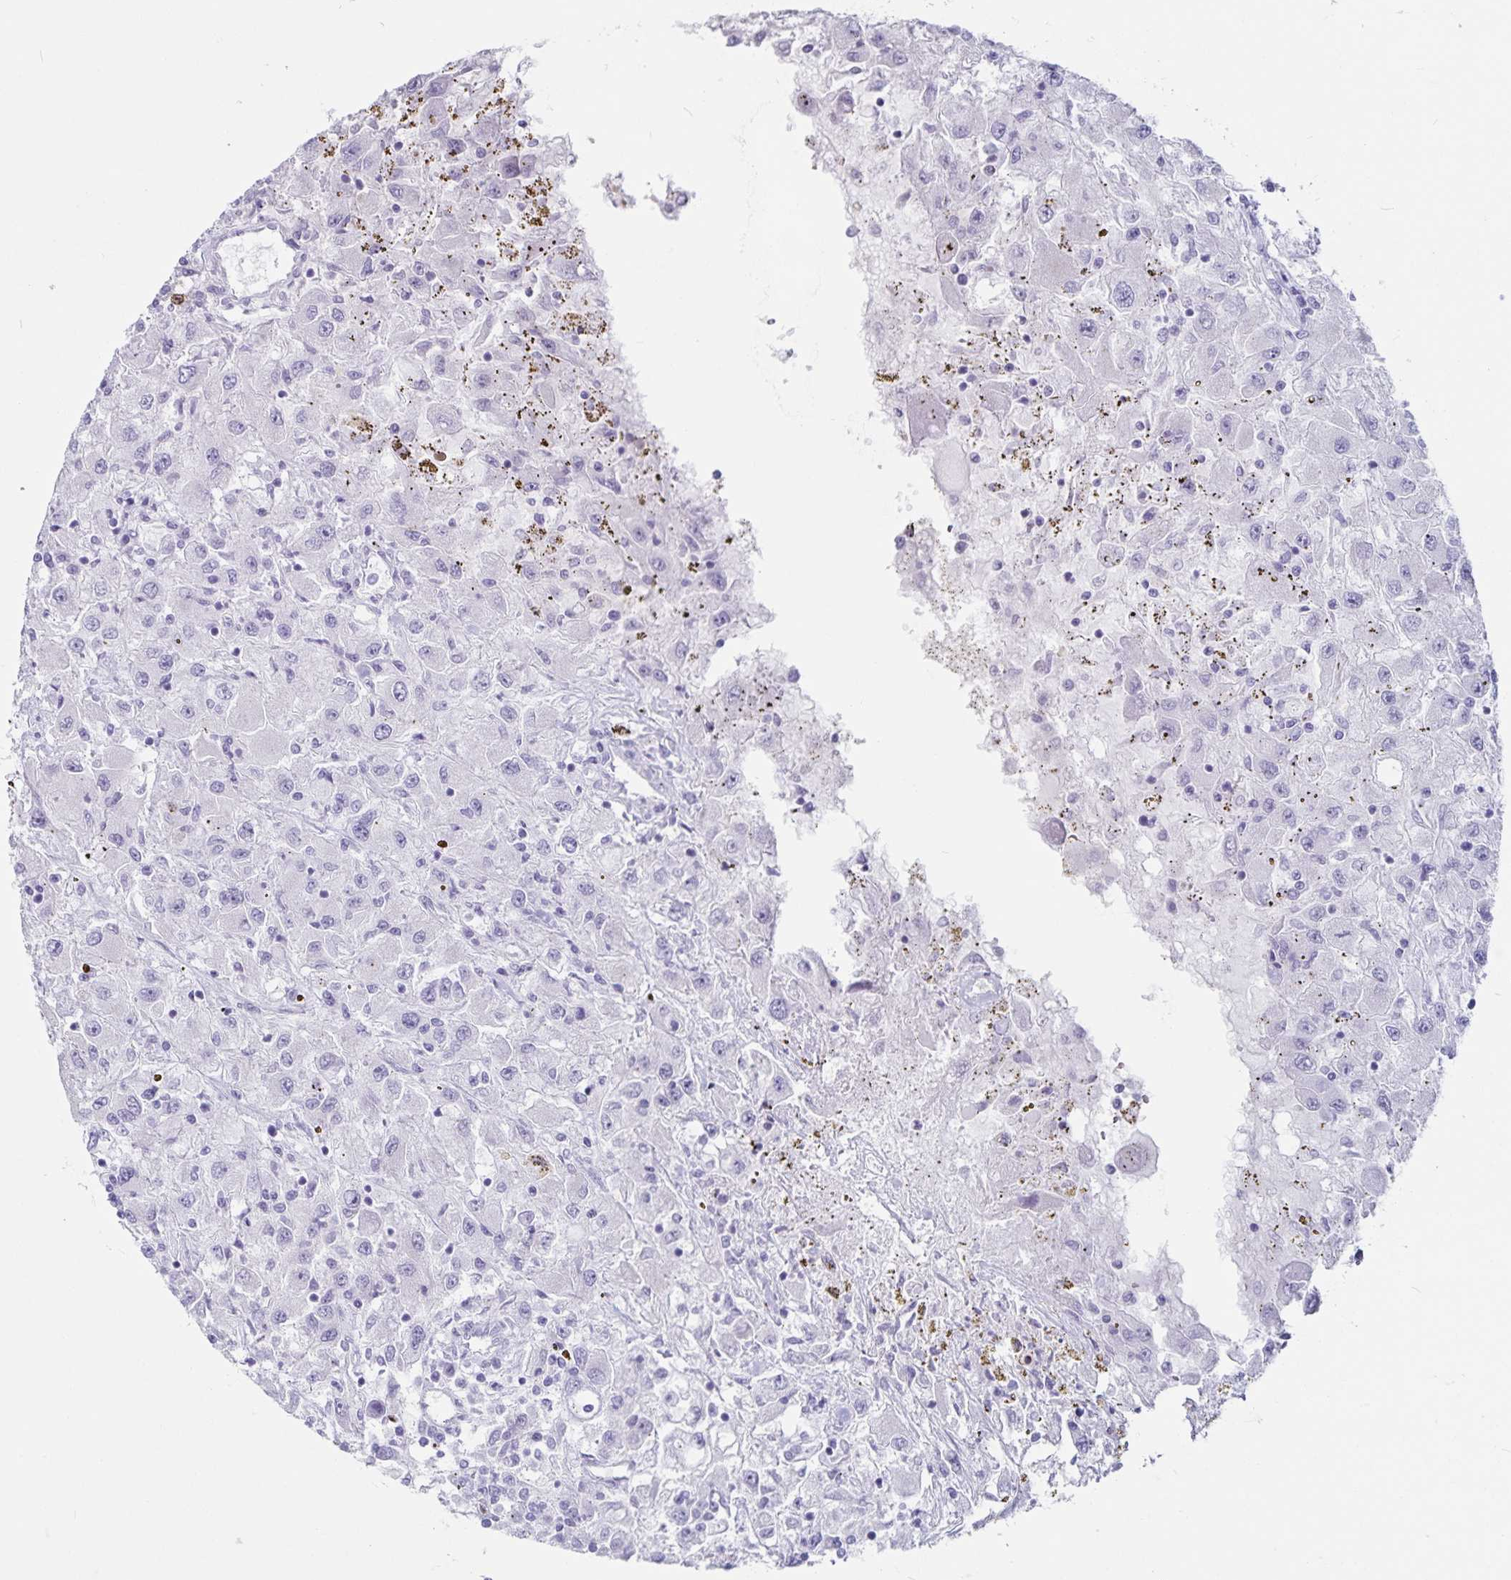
{"staining": {"intensity": "negative", "quantity": "none", "location": "none"}, "tissue": "renal cancer", "cell_type": "Tumor cells", "image_type": "cancer", "snomed": [{"axis": "morphology", "description": "Adenocarcinoma, NOS"}, {"axis": "topography", "description": "Kidney"}], "caption": "Adenocarcinoma (renal) was stained to show a protein in brown. There is no significant positivity in tumor cells. (DAB (3,3'-diaminobenzidine) immunohistochemistry (IHC) with hematoxylin counter stain).", "gene": "GNLY", "patient": {"sex": "female", "age": 67}}